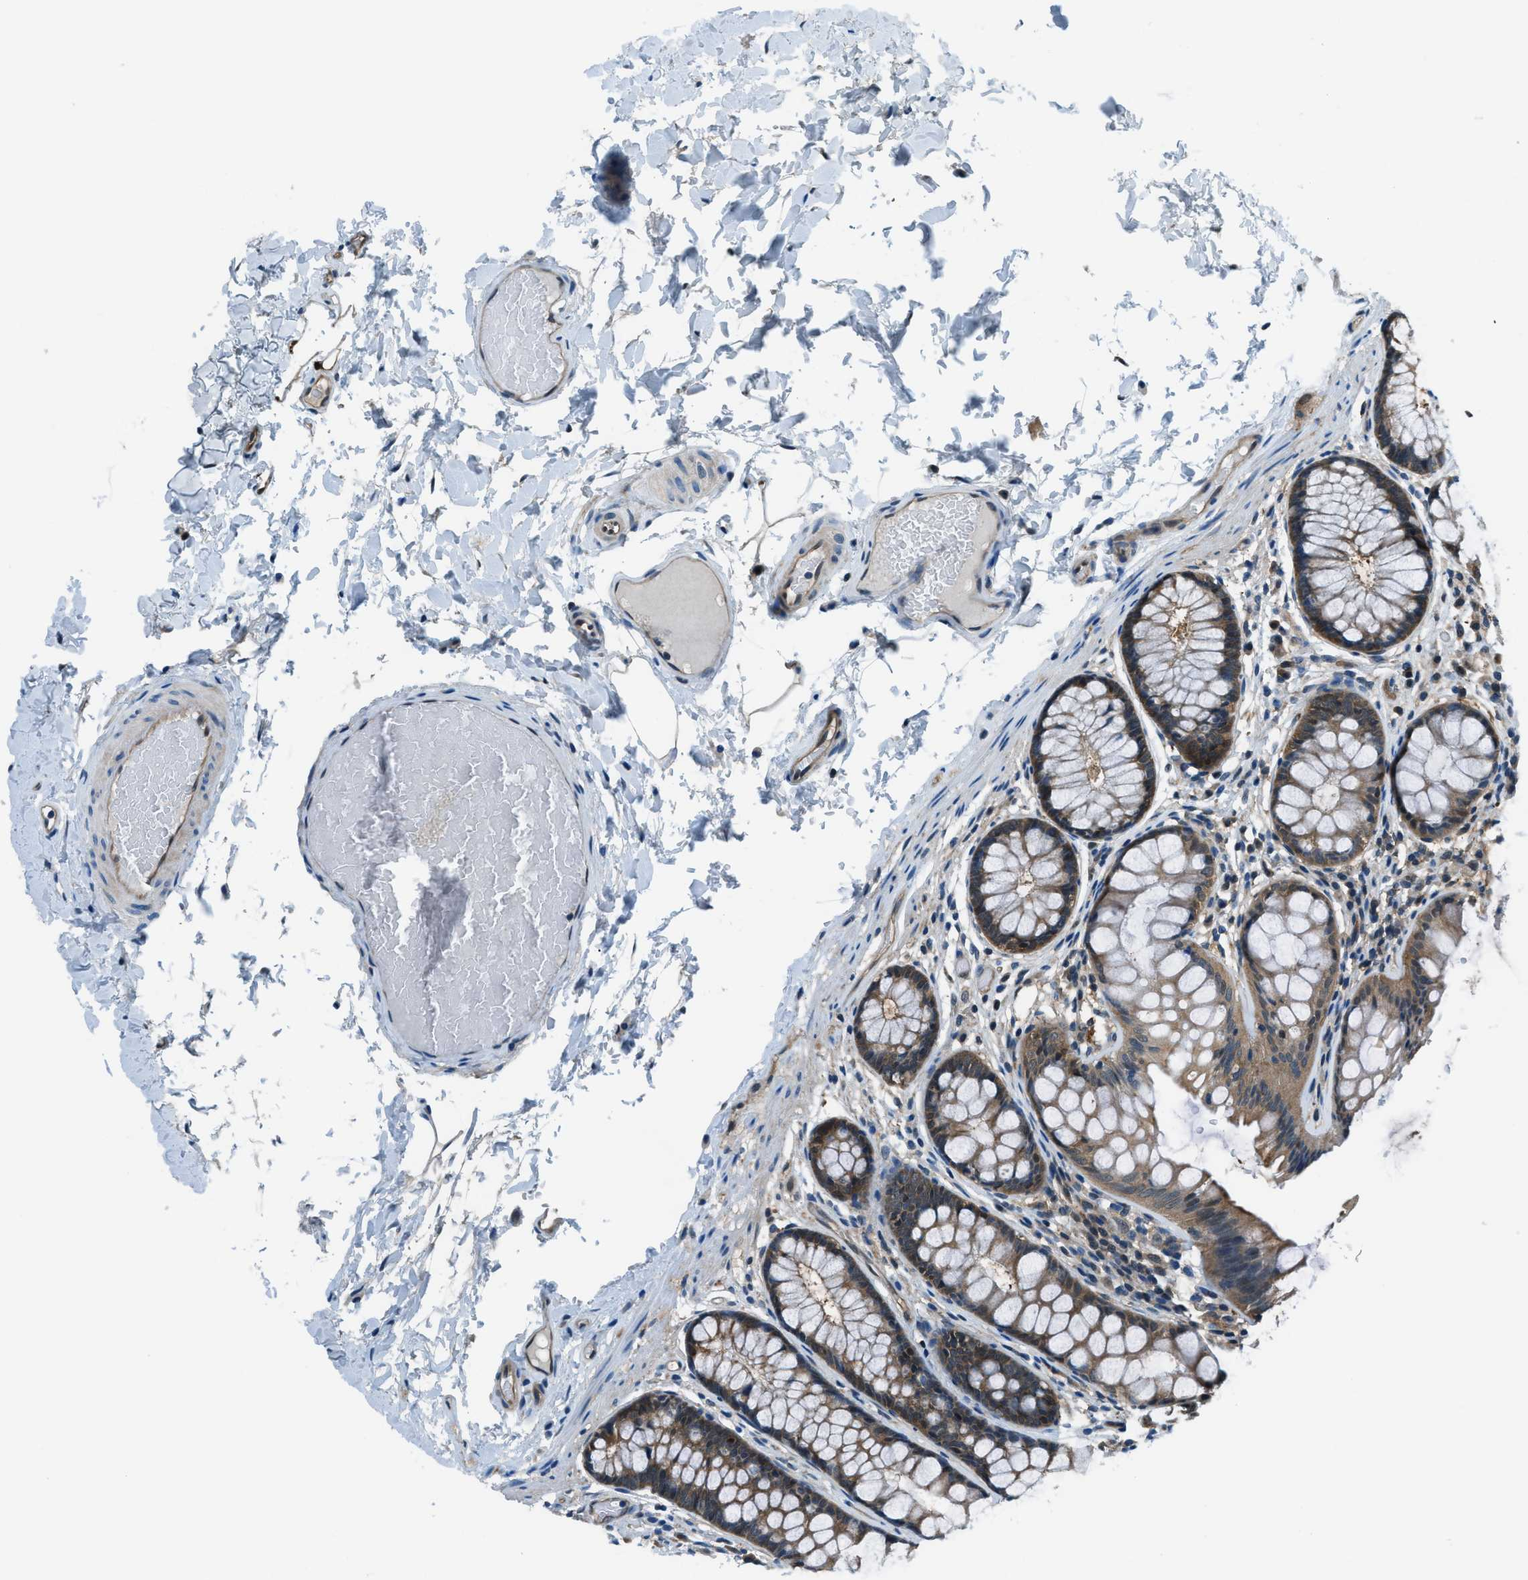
{"staining": {"intensity": "weak", "quantity": ">75%", "location": "cytoplasmic/membranous"}, "tissue": "colon", "cell_type": "Endothelial cells", "image_type": "normal", "snomed": [{"axis": "morphology", "description": "Normal tissue, NOS"}, {"axis": "topography", "description": "Colon"}], "caption": "The immunohistochemical stain labels weak cytoplasmic/membranous staining in endothelial cells of unremarkable colon. Using DAB (3,3'-diaminobenzidine) (brown) and hematoxylin (blue) stains, captured at high magnification using brightfield microscopy.", "gene": "HEBP2", "patient": {"sex": "female", "age": 56}}